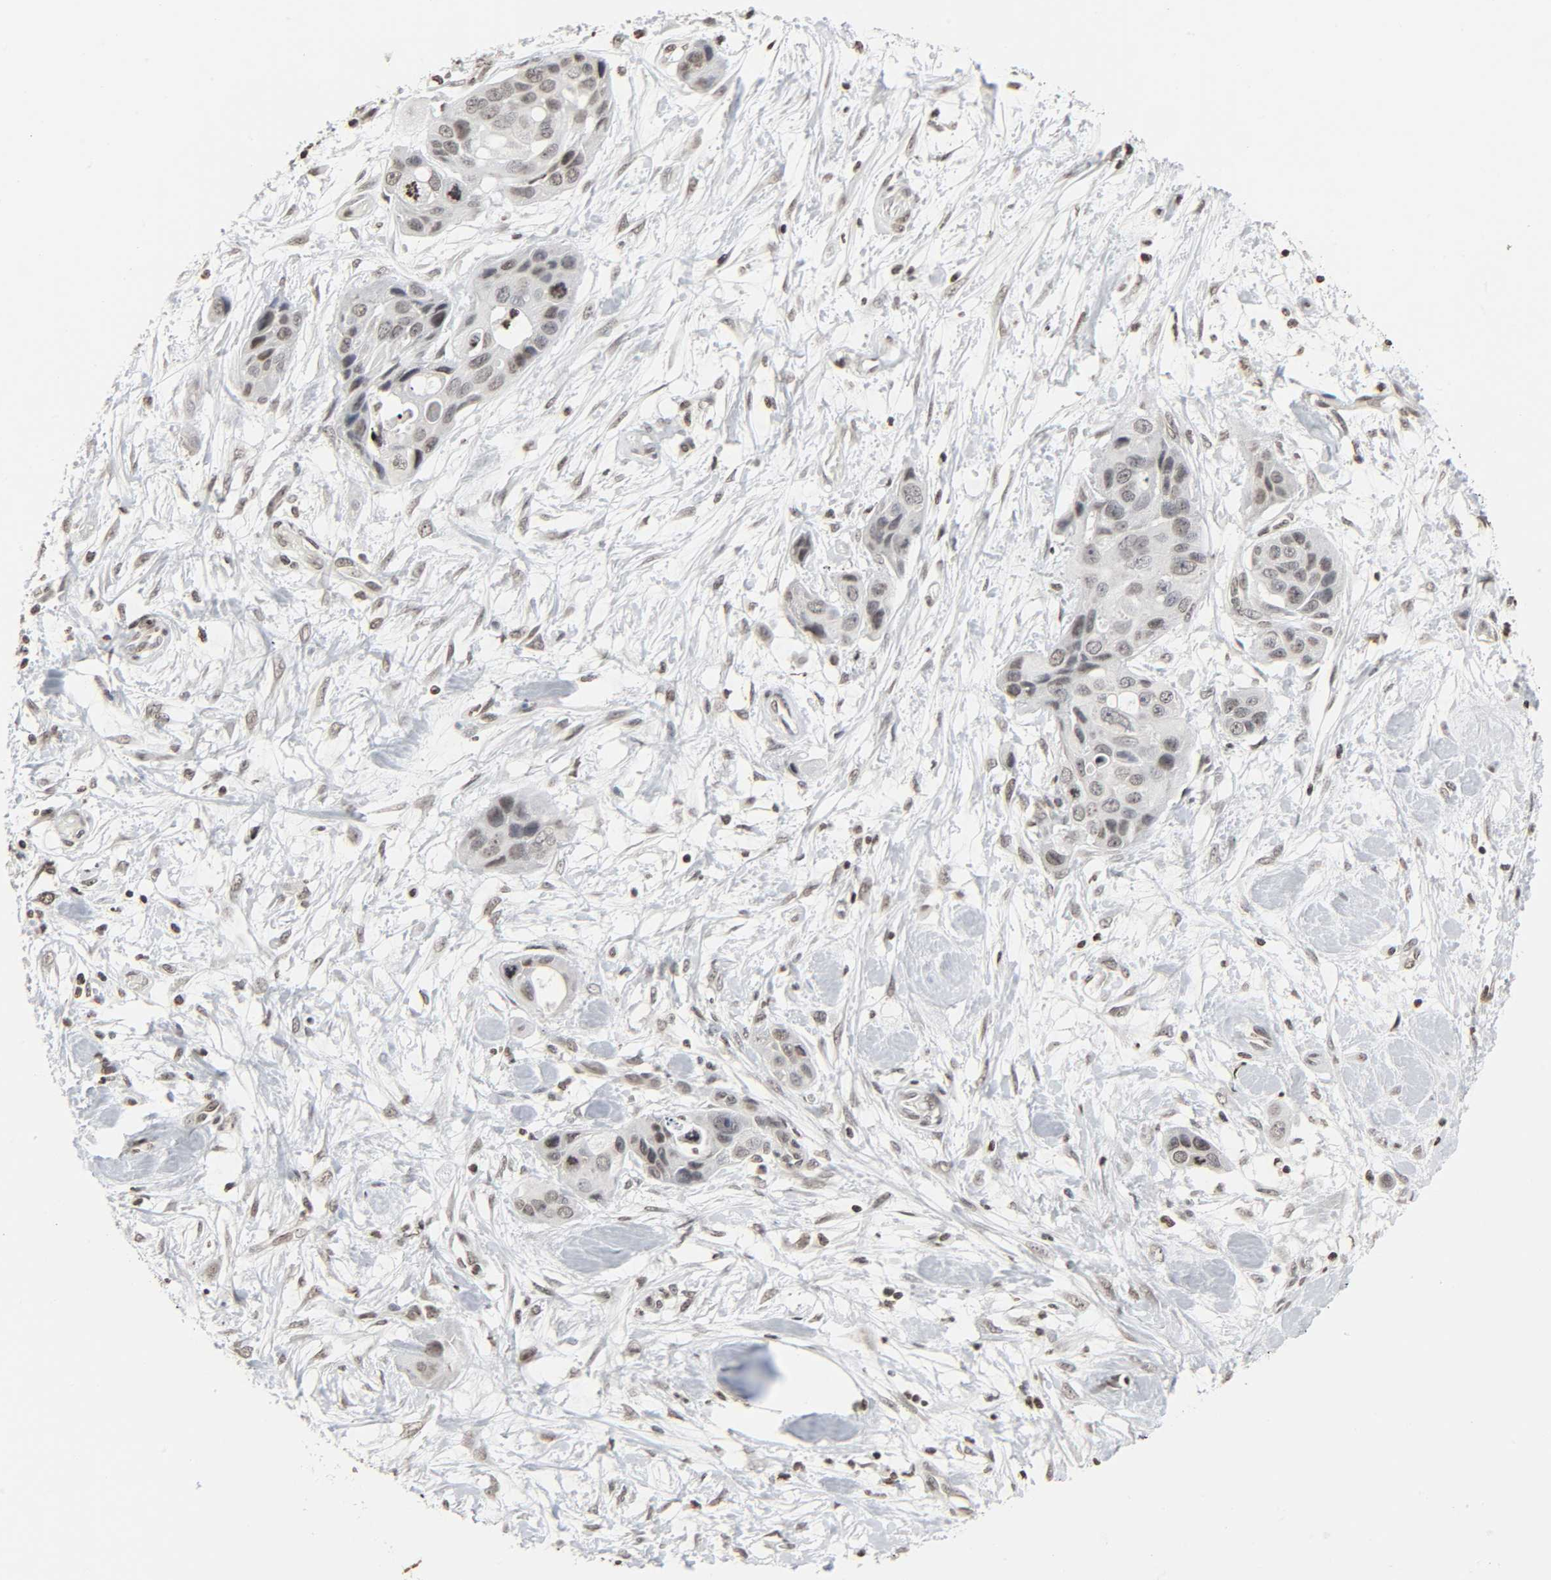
{"staining": {"intensity": "weak", "quantity": ">75%", "location": "nuclear"}, "tissue": "pancreatic cancer", "cell_type": "Tumor cells", "image_type": "cancer", "snomed": [{"axis": "morphology", "description": "Adenocarcinoma, NOS"}, {"axis": "topography", "description": "Pancreas"}], "caption": "IHC of pancreatic adenocarcinoma shows low levels of weak nuclear positivity in approximately >75% of tumor cells.", "gene": "ELAVL1", "patient": {"sex": "female", "age": 60}}